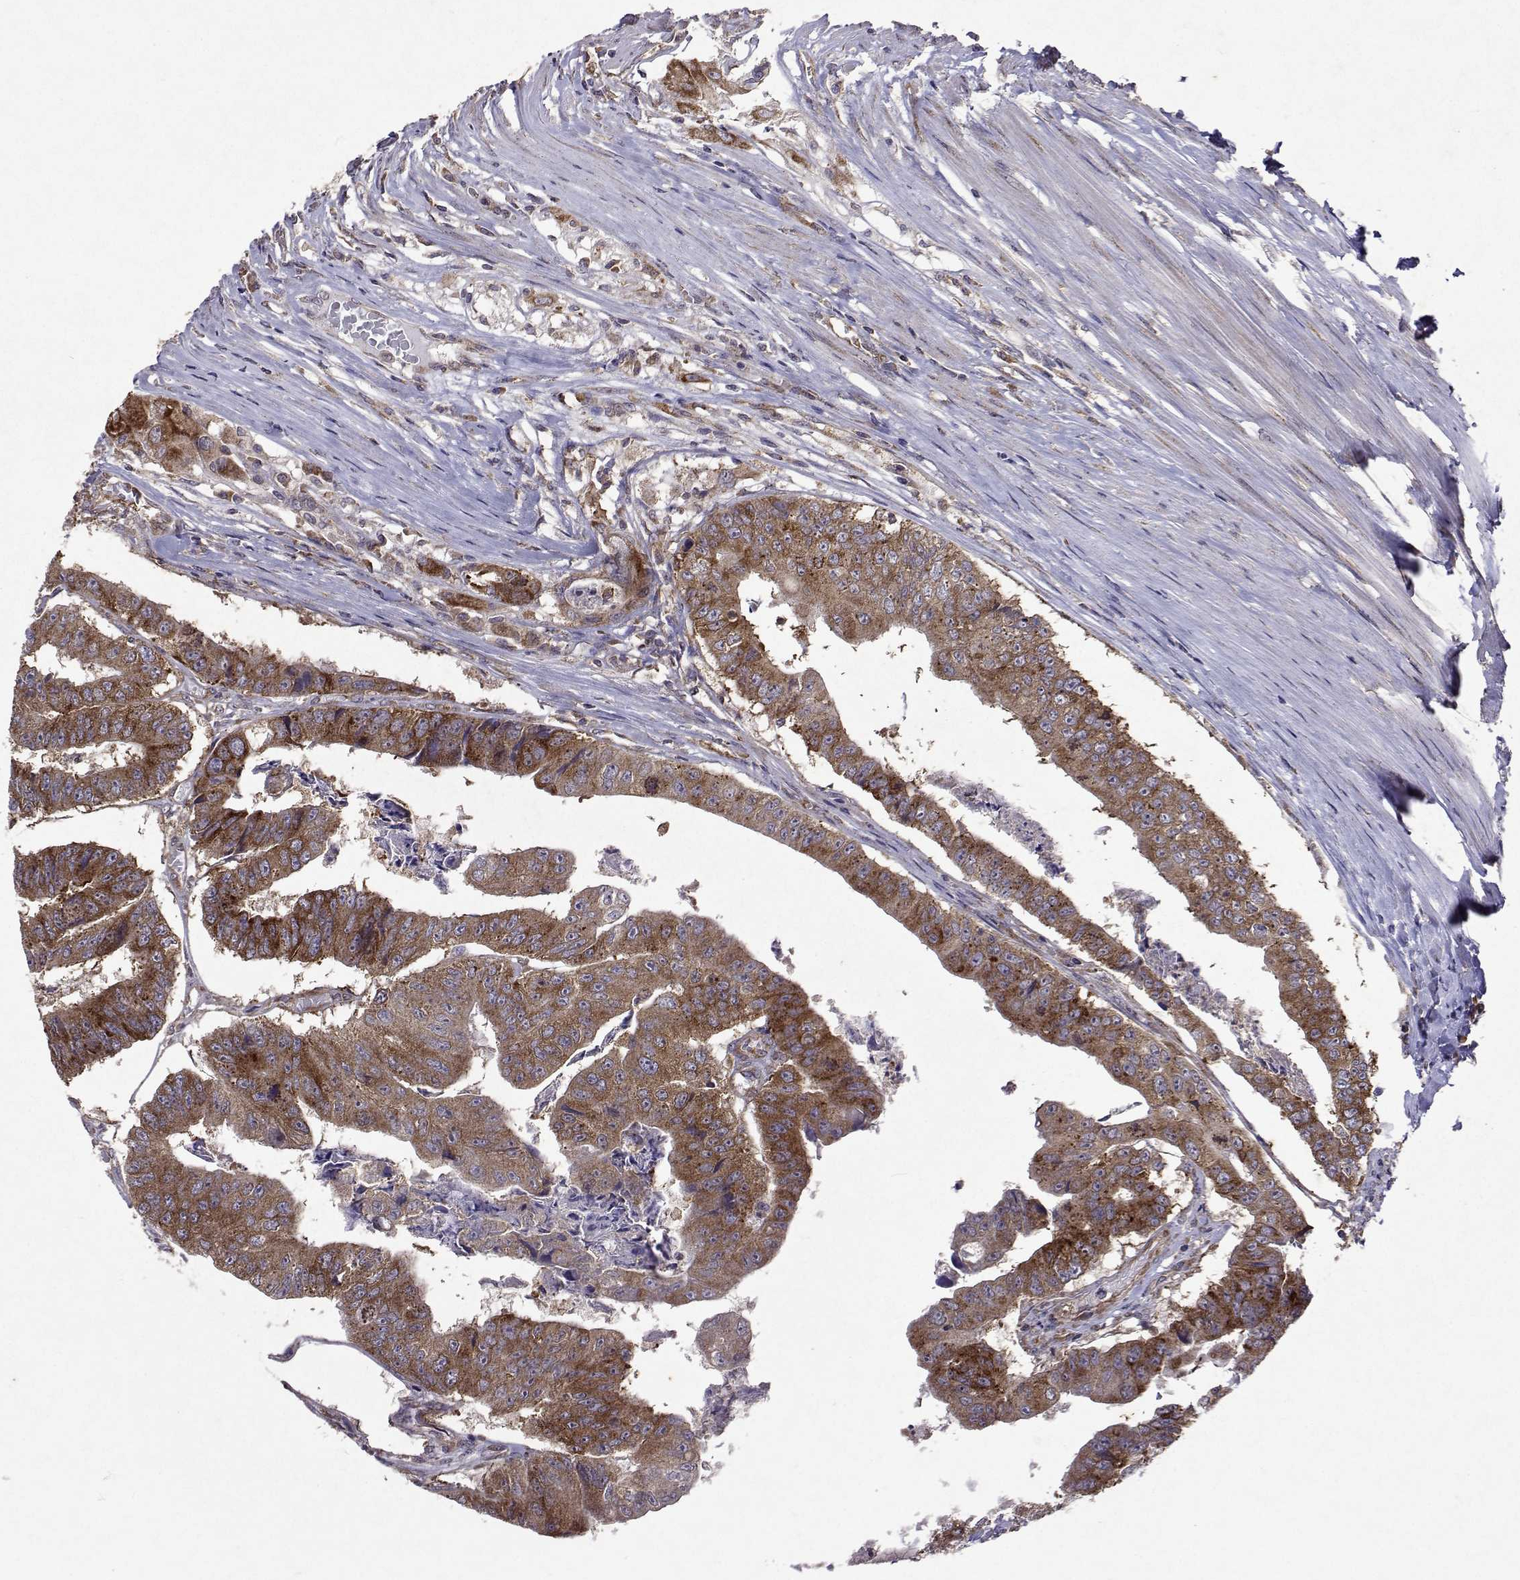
{"staining": {"intensity": "moderate", "quantity": ">75%", "location": "cytoplasmic/membranous"}, "tissue": "colorectal cancer", "cell_type": "Tumor cells", "image_type": "cancer", "snomed": [{"axis": "morphology", "description": "Adenocarcinoma, NOS"}, {"axis": "topography", "description": "Colon"}], "caption": "About >75% of tumor cells in human adenocarcinoma (colorectal) display moderate cytoplasmic/membranous protein positivity as visualized by brown immunohistochemical staining.", "gene": "TARBP2", "patient": {"sex": "female", "age": 67}}